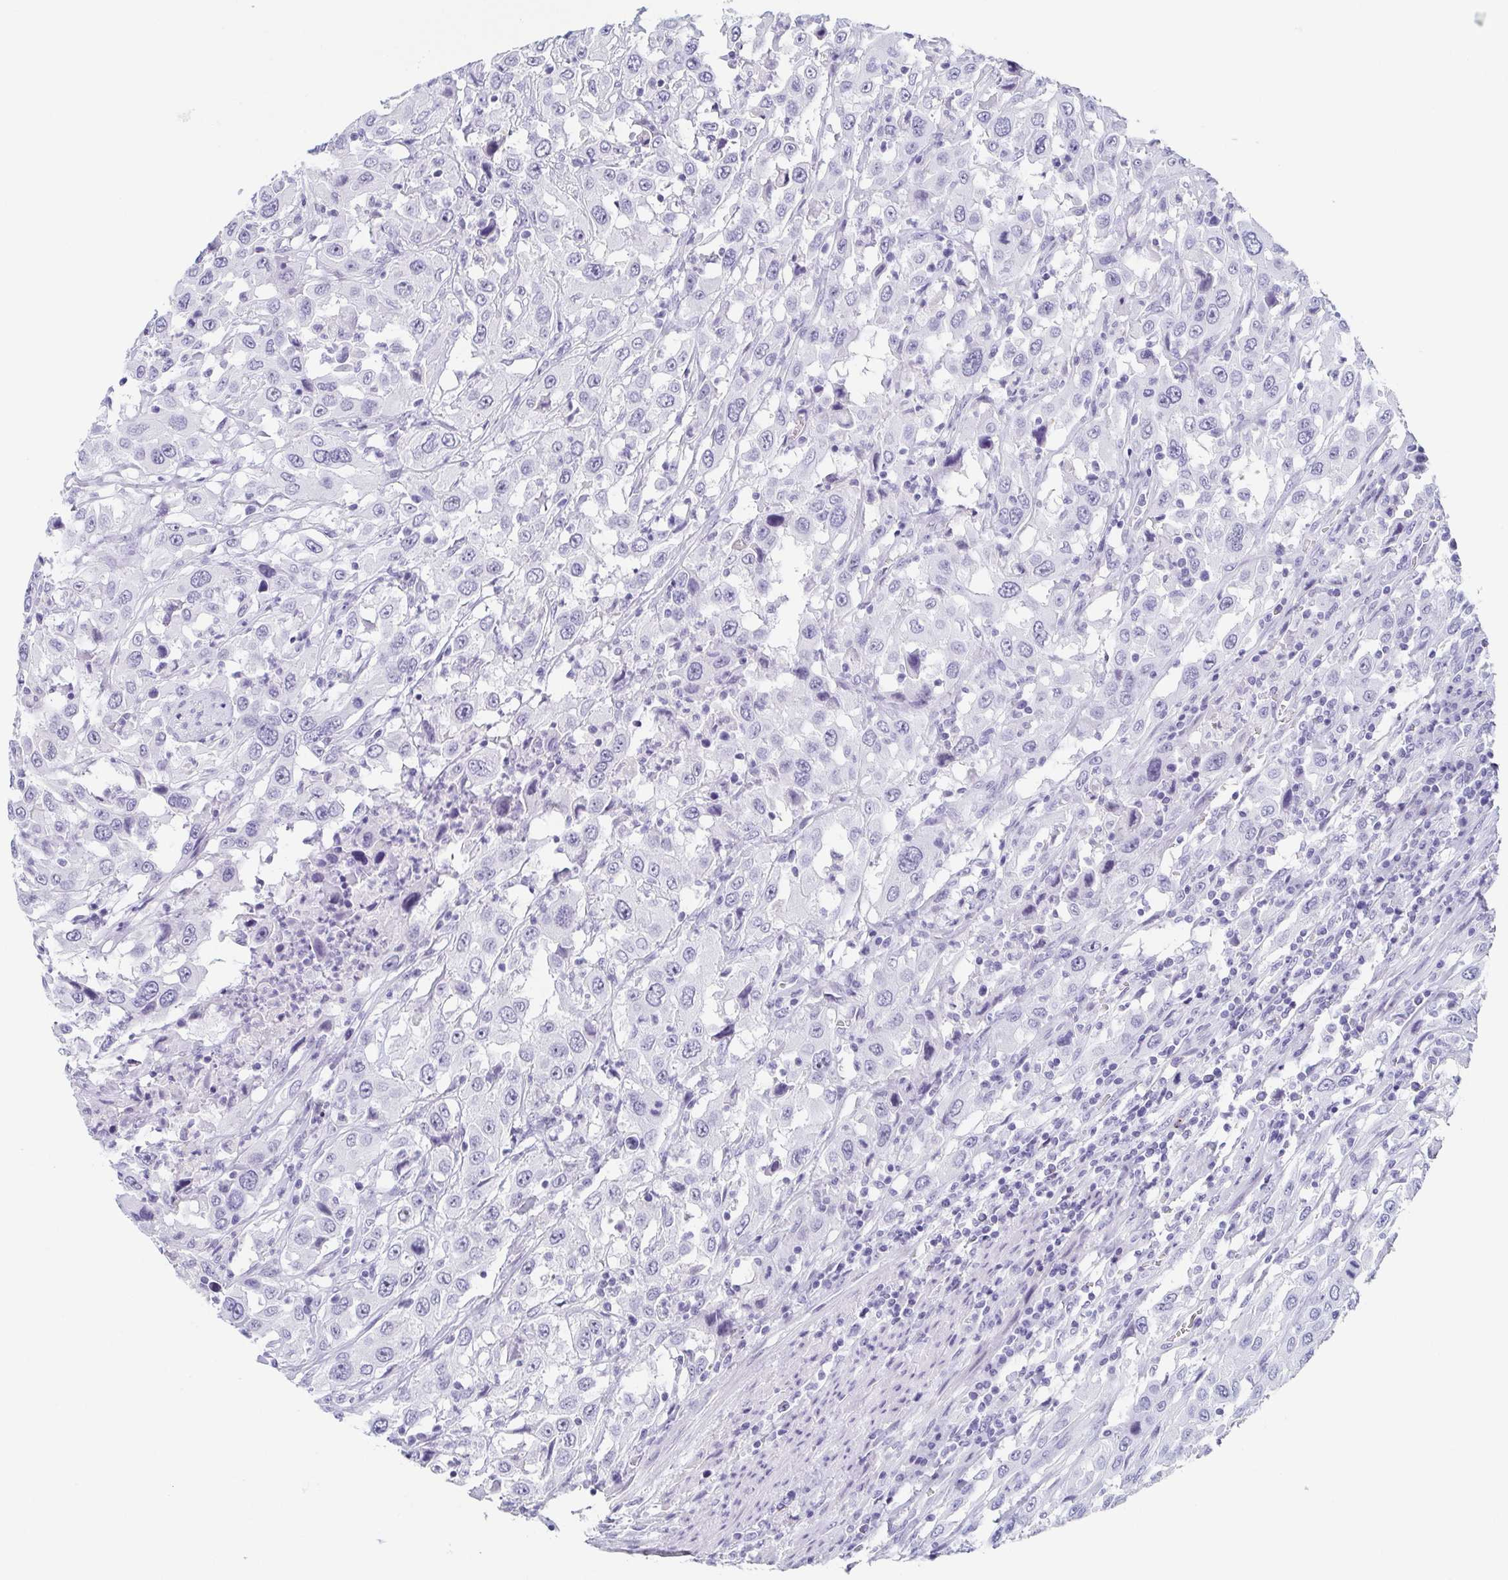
{"staining": {"intensity": "negative", "quantity": "none", "location": "none"}, "tissue": "urothelial cancer", "cell_type": "Tumor cells", "image_type": "cancer", "snomed": [{"axis": "morphology", "description": "Urothelial carcinoma, High grade"}, {"axis": "topography", "description": "Urinary bladder"}], "caption": "Immunohistochemical staining of urothelial carcinoma (high-grade) shows no significant staining in tumor cells.", "gene": "REG4", "patient": {"sex": "male", "age": 61}}